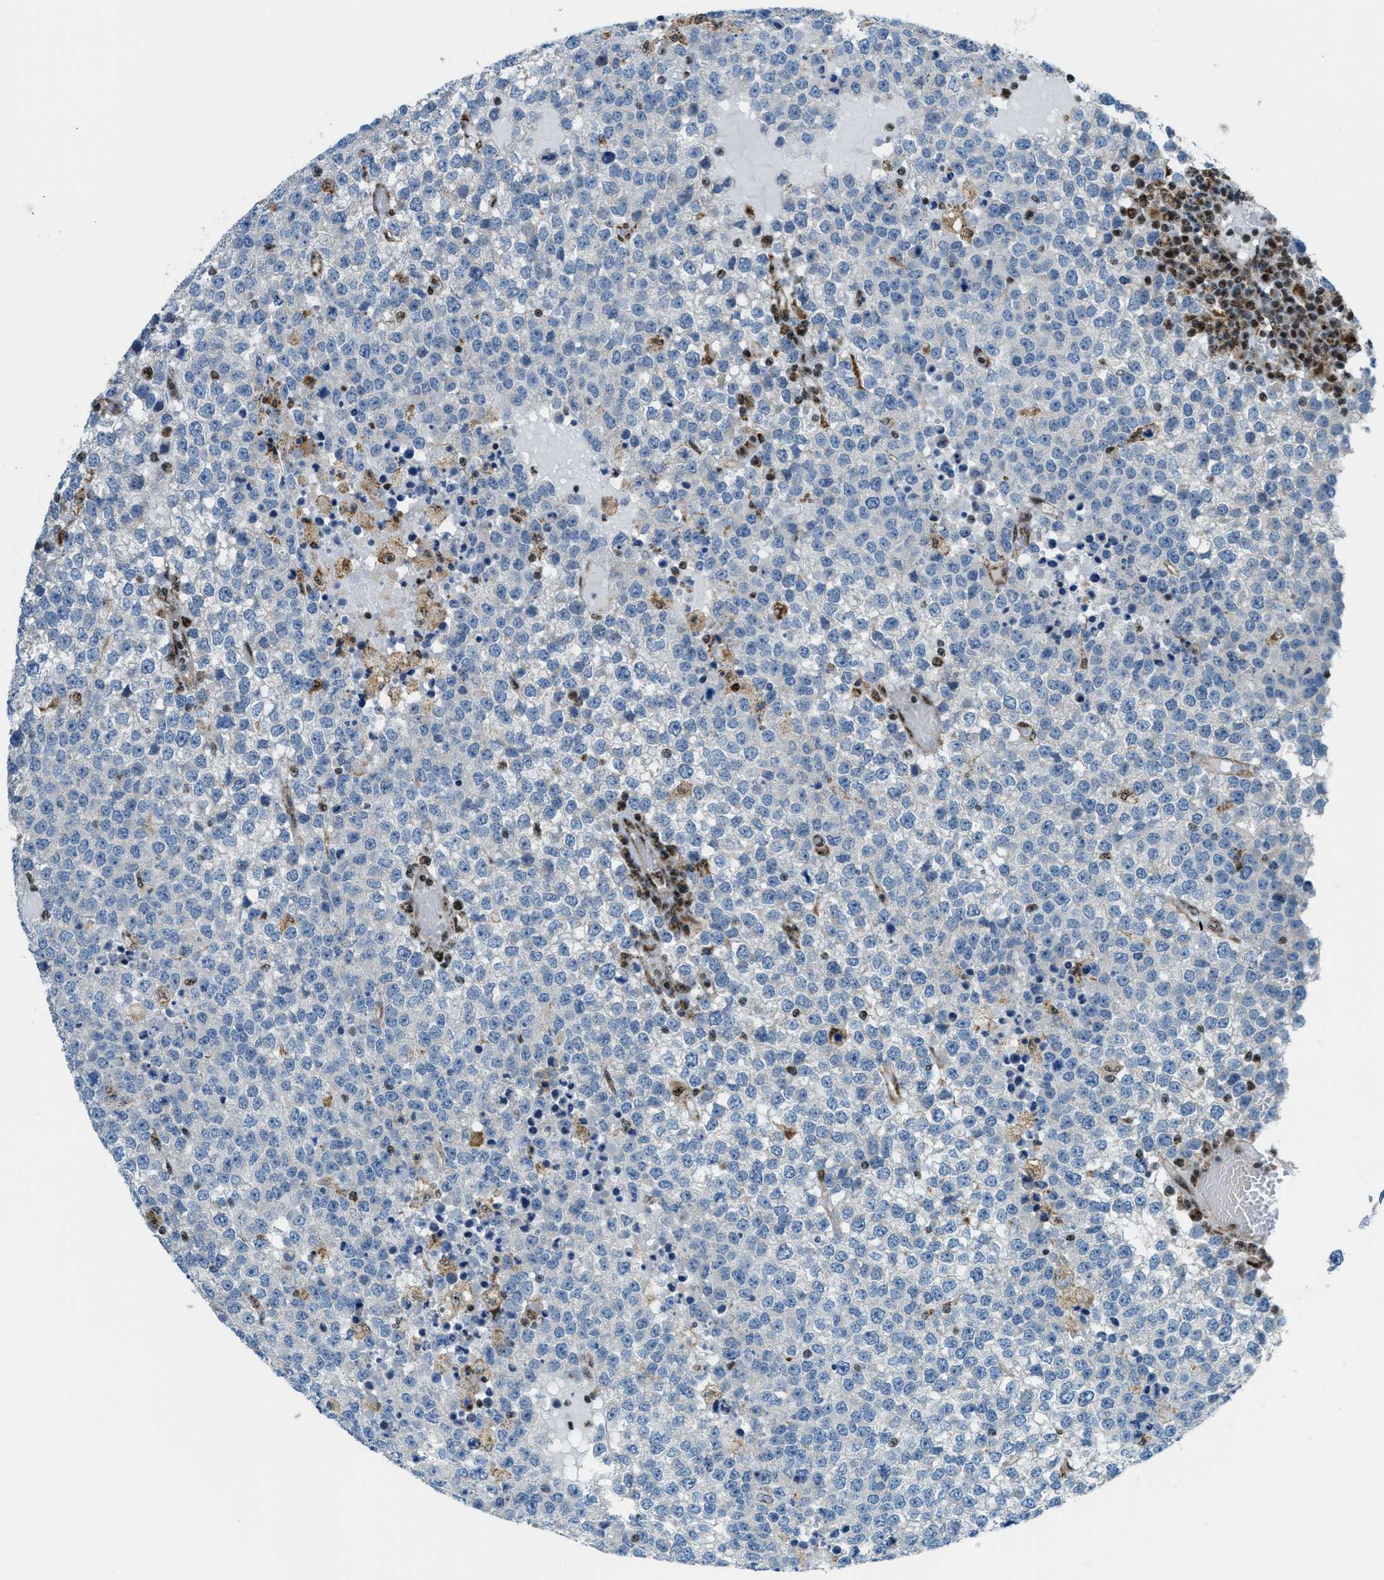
{"staining": {"intensity": "negative", "quantity": "none", "location": "none"}, "tissue": "testis cancer", "cell_type": "Tumor cells", "image_type": "cancer", "snomed": [{"axis": "morphology", "description": "Seminoma, NOS"}, {"axis": "topography", "description": "Testis"}], "caption": "A micrograph of human seminoma (testis) is negative for staining in tumor cells.", "gene": "SP100", "patient": {"sex": "male", "age": 65}}